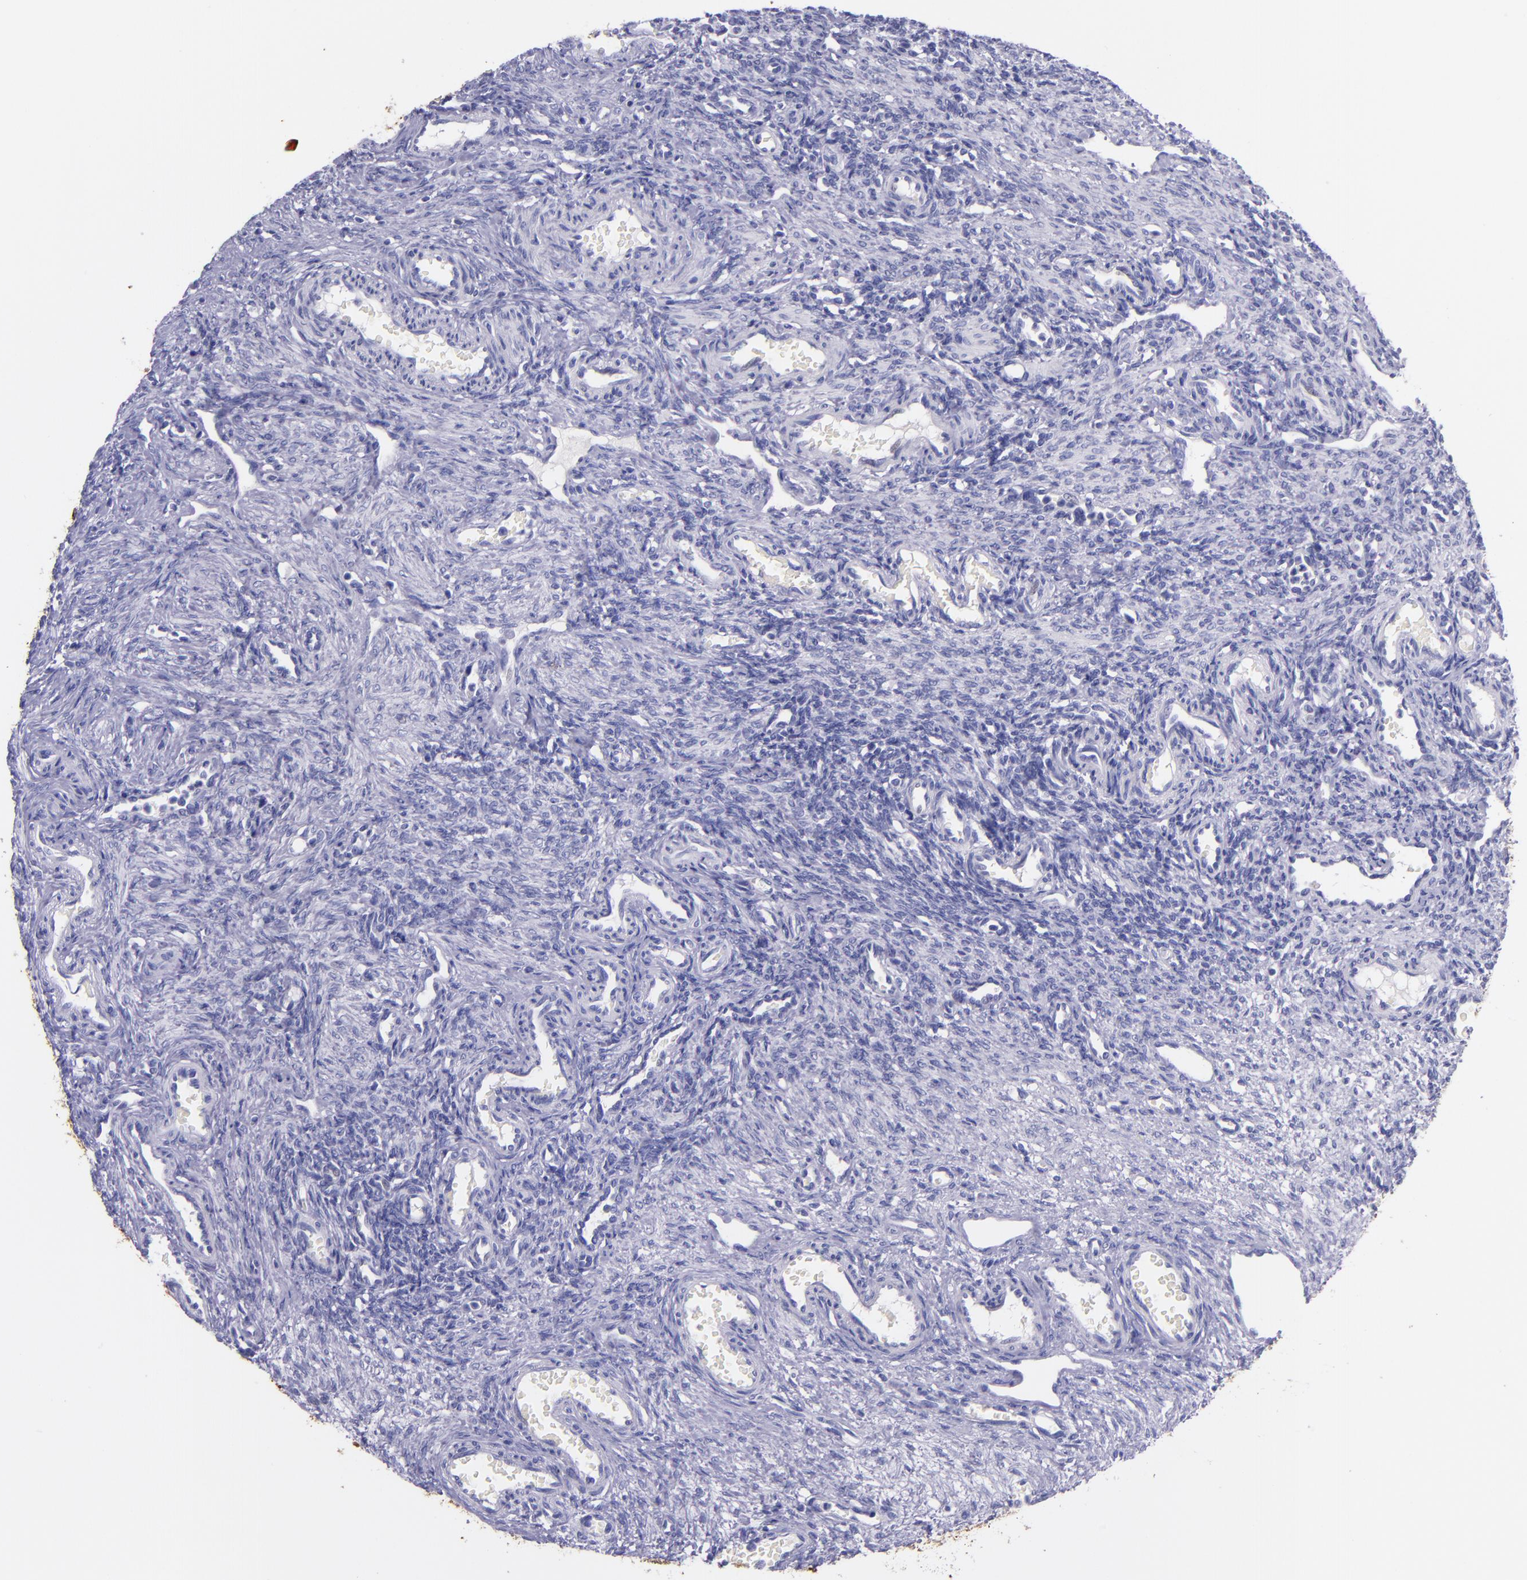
{"staining": {"intensity": "negative", "quantity": "none", "location": "none"}, "tissue": "ovary", "cell_type": "Follicle cells", "image_type": "normal", "snomed": [{"axis": "morphology", "description": "Normal tissue, NOS"}, {"axis": "topography", "description": "Ovary"}], "caption": "Immunohistochemistry (IHC) of unremarkable human ovary demonstrates no staining in follicle cells. (DAB immunohistochemistry, high magnification).", "gene": "KRT4", "patient": {"sex": "female", "age": 33}}